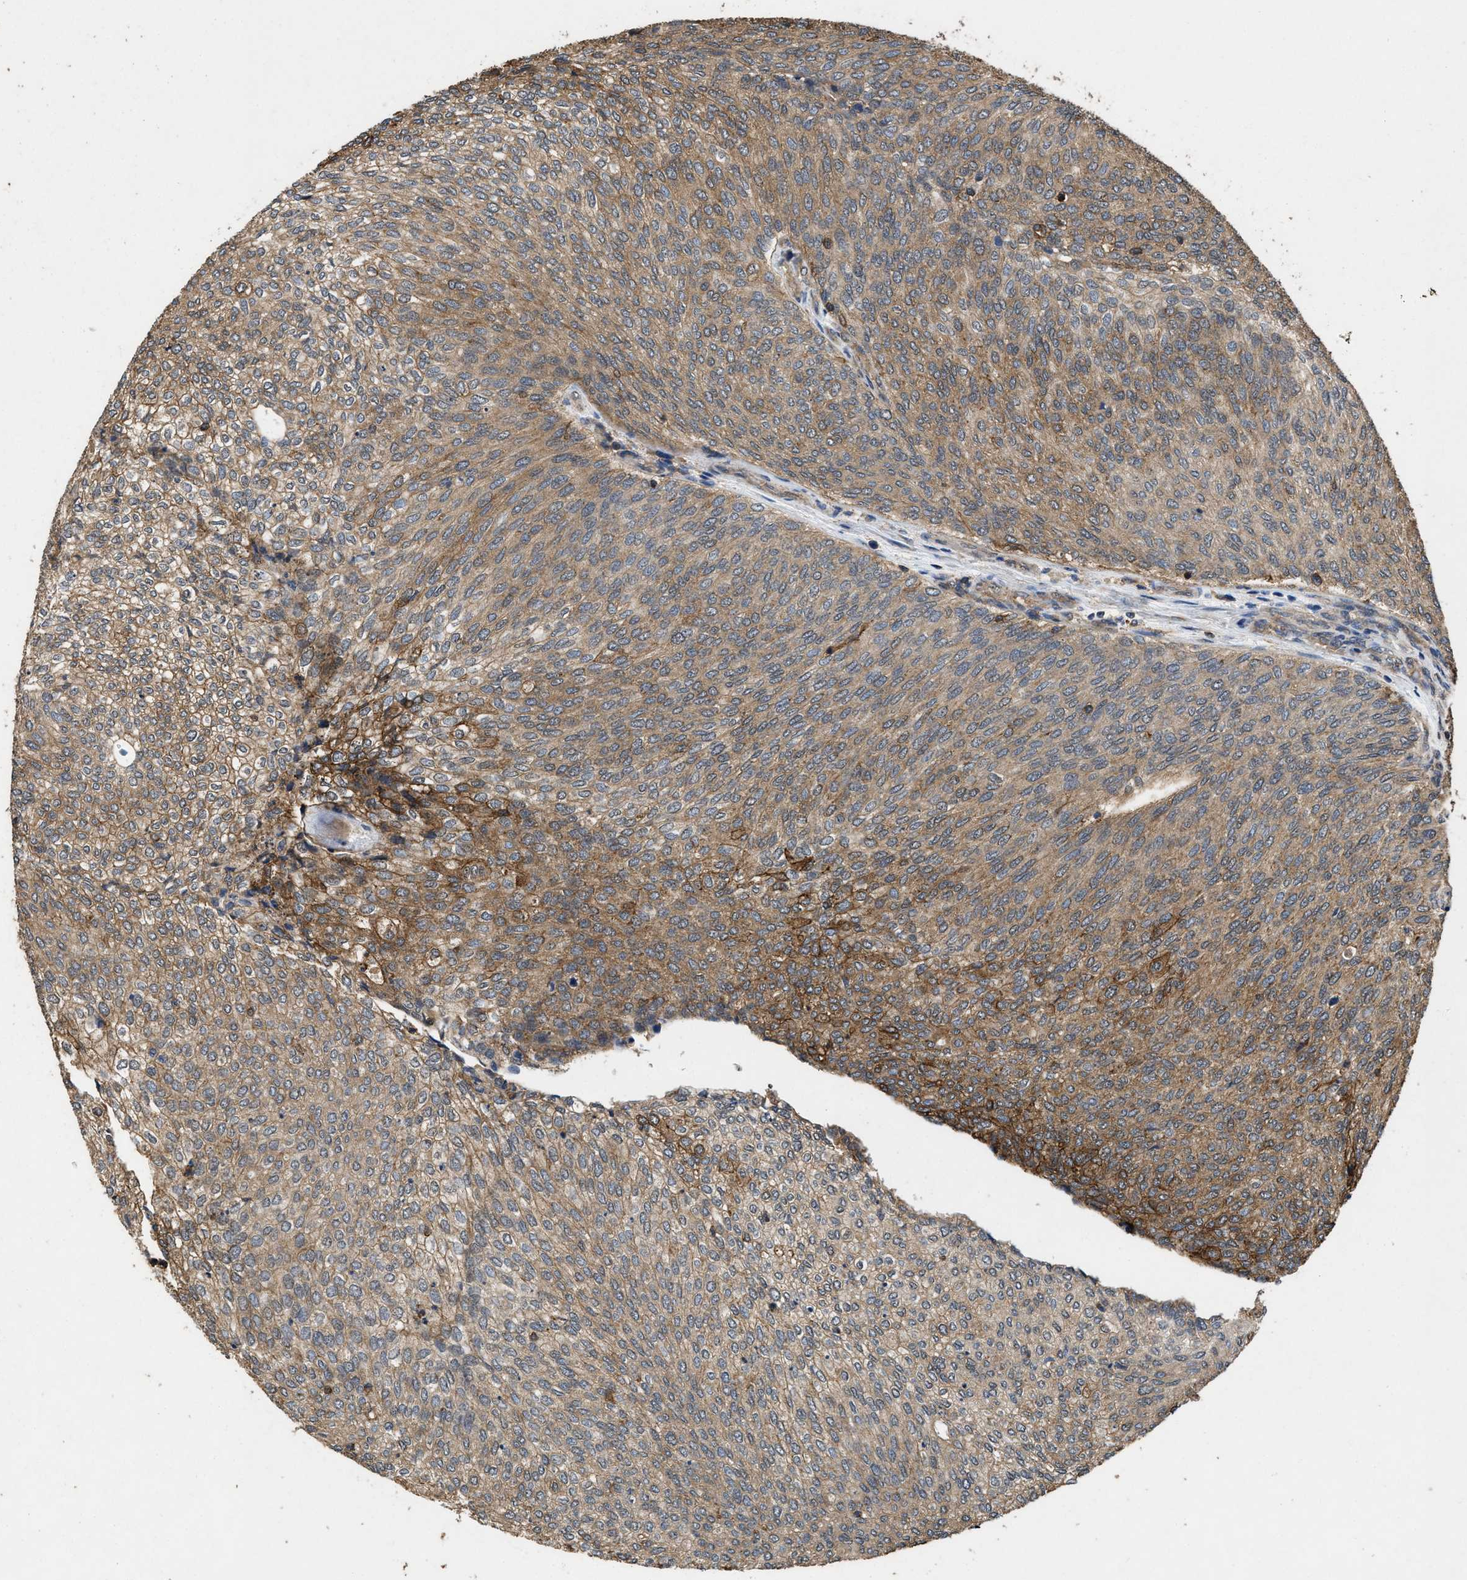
{"staining": {"intensity": "weak", "quantity": ">75%", "location": "cytoplasmic/membranous"}, "tissue": "urothelial cancer", "cell_type": "Tumor cells", "image_type": "cancer", "snomed": [{"axis": "morphology", "description": "Urothelial carcinoma, Low grade"}, {"axis": "topography", "description": "Urinary bladder"}], "caption": "An immunohistochemistry photomicrograph of neoplastic tissue is shown. Protein staining in brown highlights weak cytoplasmic/membranous positivity in urothelial cancer within tumor cells. The protein of interest is shown in brown color, while the nuclei are stained blue.", "gene": "LINGO2", "patient": {"sex": "female", "age": 79}}